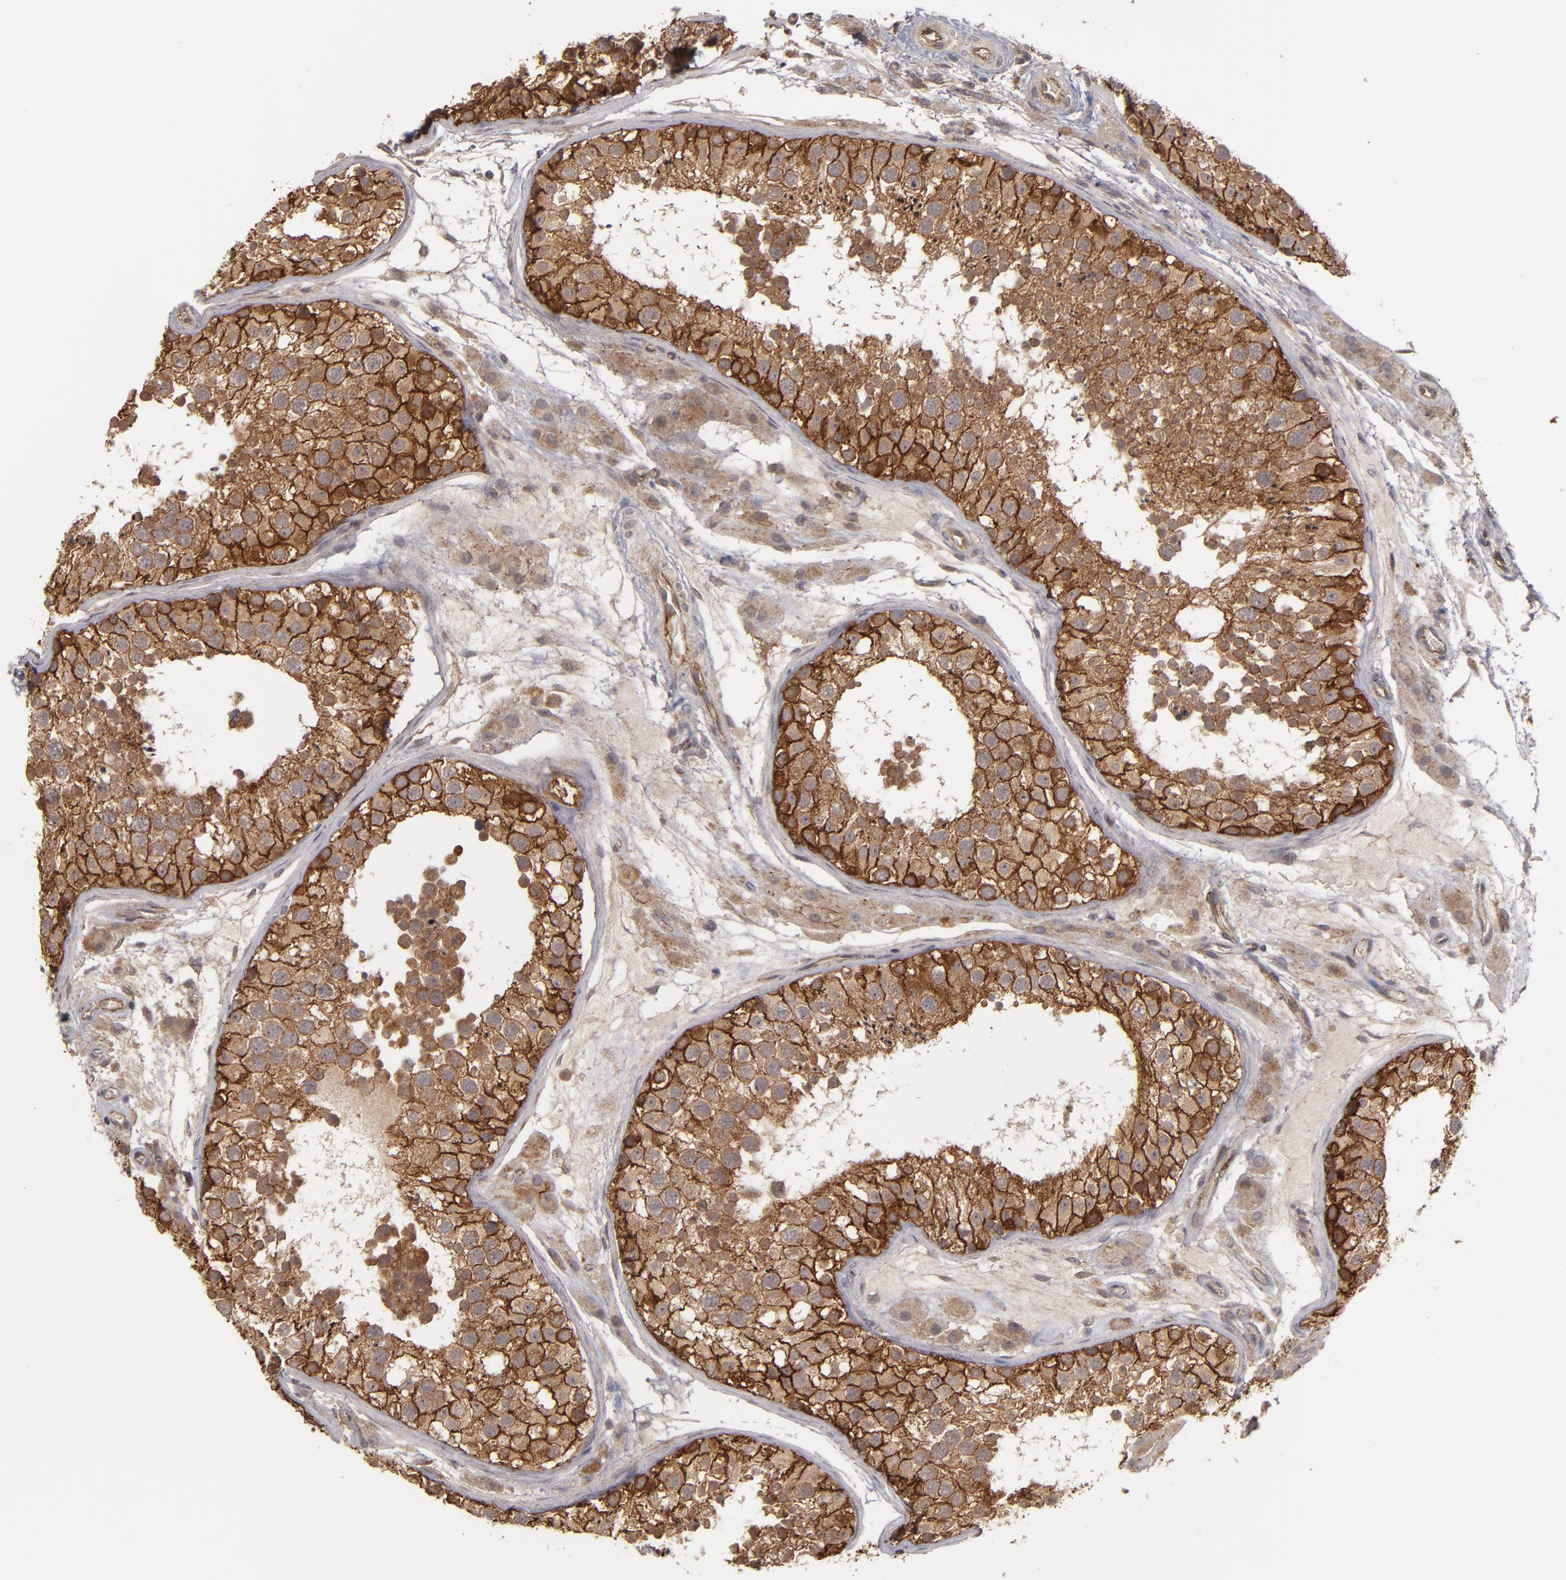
{"staining": {"intensity": "strong", "quantity": ">75%", "location": "cytoplasmic/membranous"}, "tissue": "testis", "cell_type": "Cells in seminiferous ducts", "image_type": "normal", "snomed": [{"axis": "morphology", "description": "Normal tissue, NOS"}, {"axis": "topography", "description": "Testis"}], "caption": "Immunohistochemical staining of normal testis displays strong cytoplasmic/membranous protein expression in approximately >75% of cells in seminiferous ducts.", "gene": "TJP1", "patient": {"sex": "male", "age": 26}}